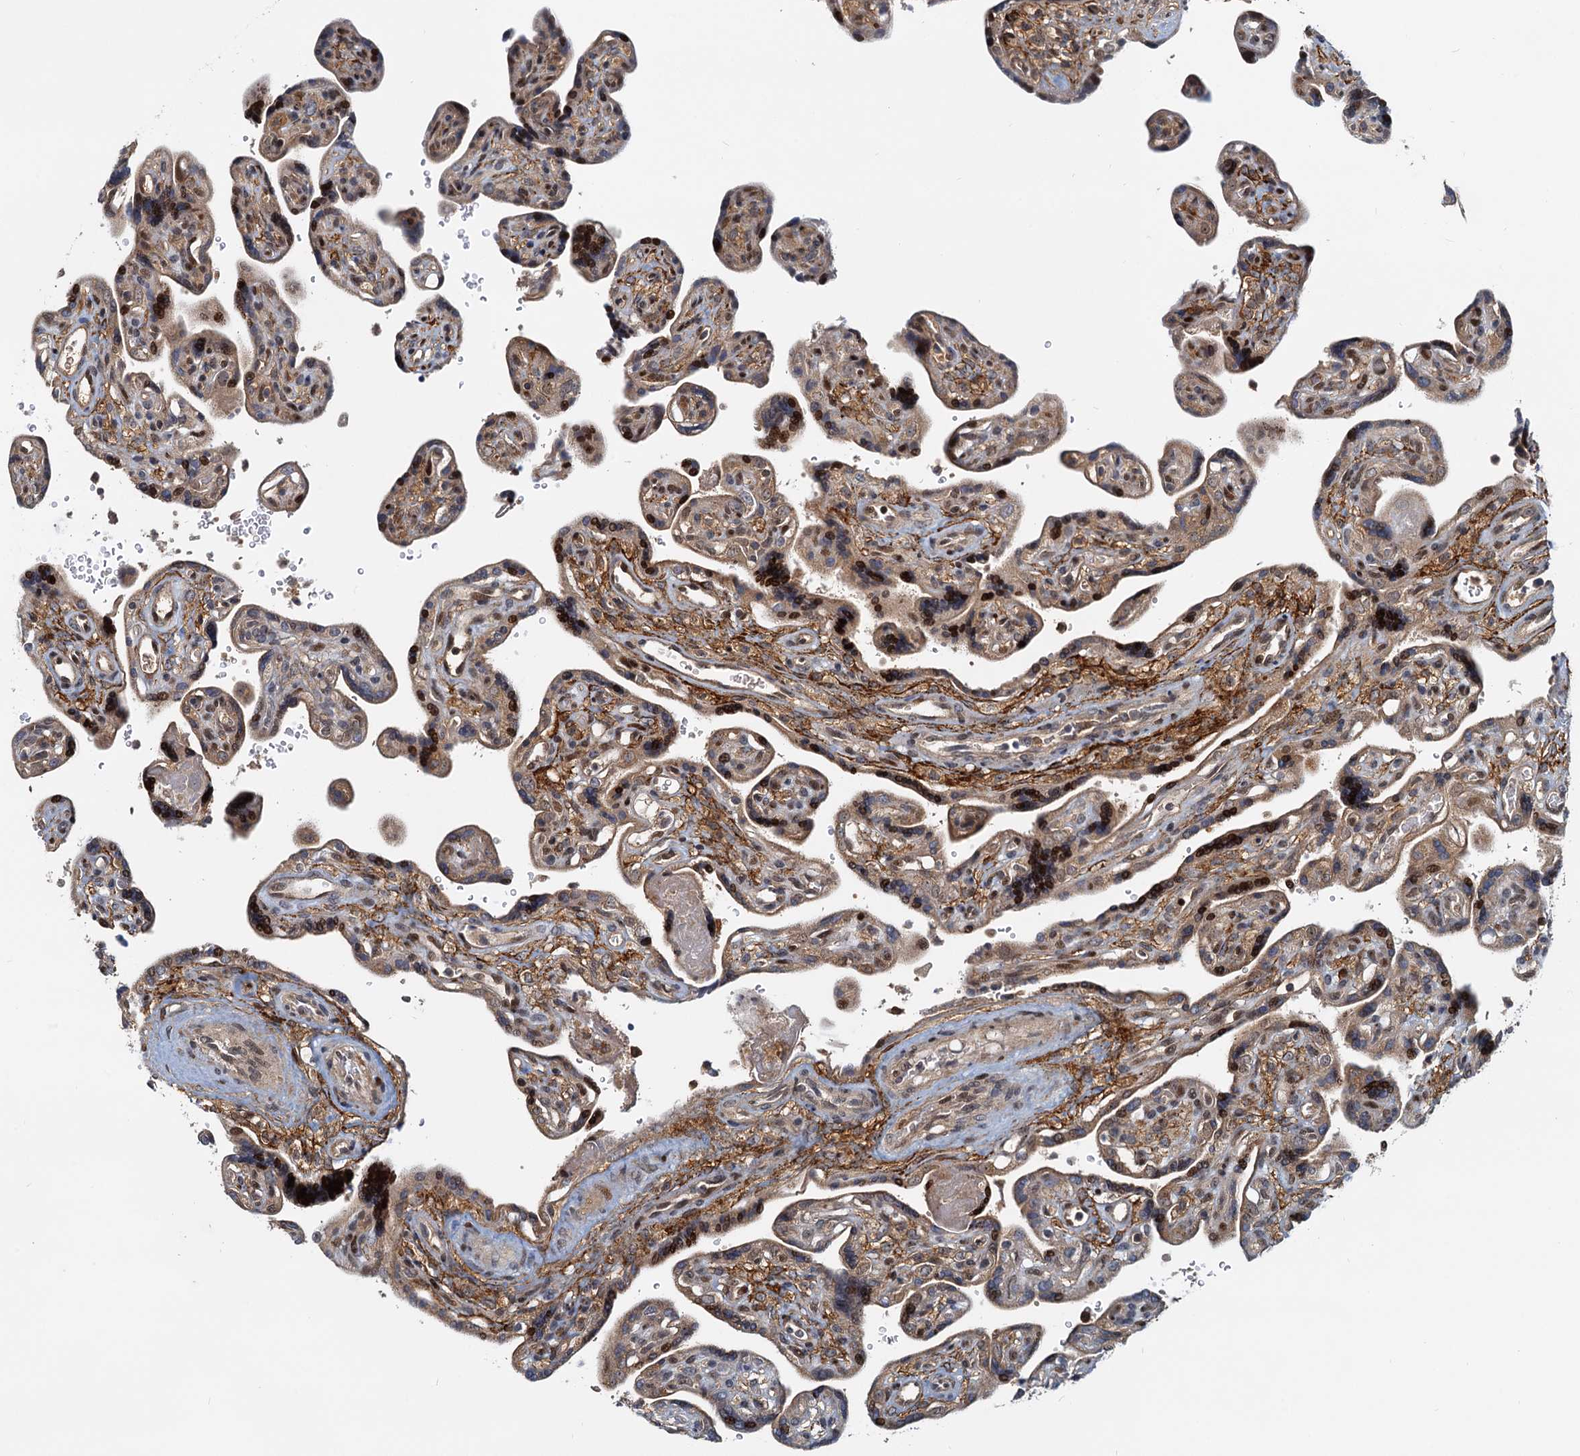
{"staining": {"intensity": "moderate", "quantity": ">75%", "location": "cytoplasmic/membranous,nuclear"}, "tissue": "placenta", "cell_type": "Trophoblastic cells", "image_type": "normal", "snomed": [{"axis": "morphology", "description": "Normal tissue, NOS"}, {"axis": "topography", "description": "Placenta"}], "caption": "An immunohistochemistry photomicrograph of normal tissue is shown. Protein staining in brown labels moderate cytoplasmic/membranous,nuclear positivity in placenta within trophoblastic cells. Ihc stains the protein in brown and the nuclei are stained blue.", "gene": "TOLLIP", "patient": {"sex": "female", "age": 39}}